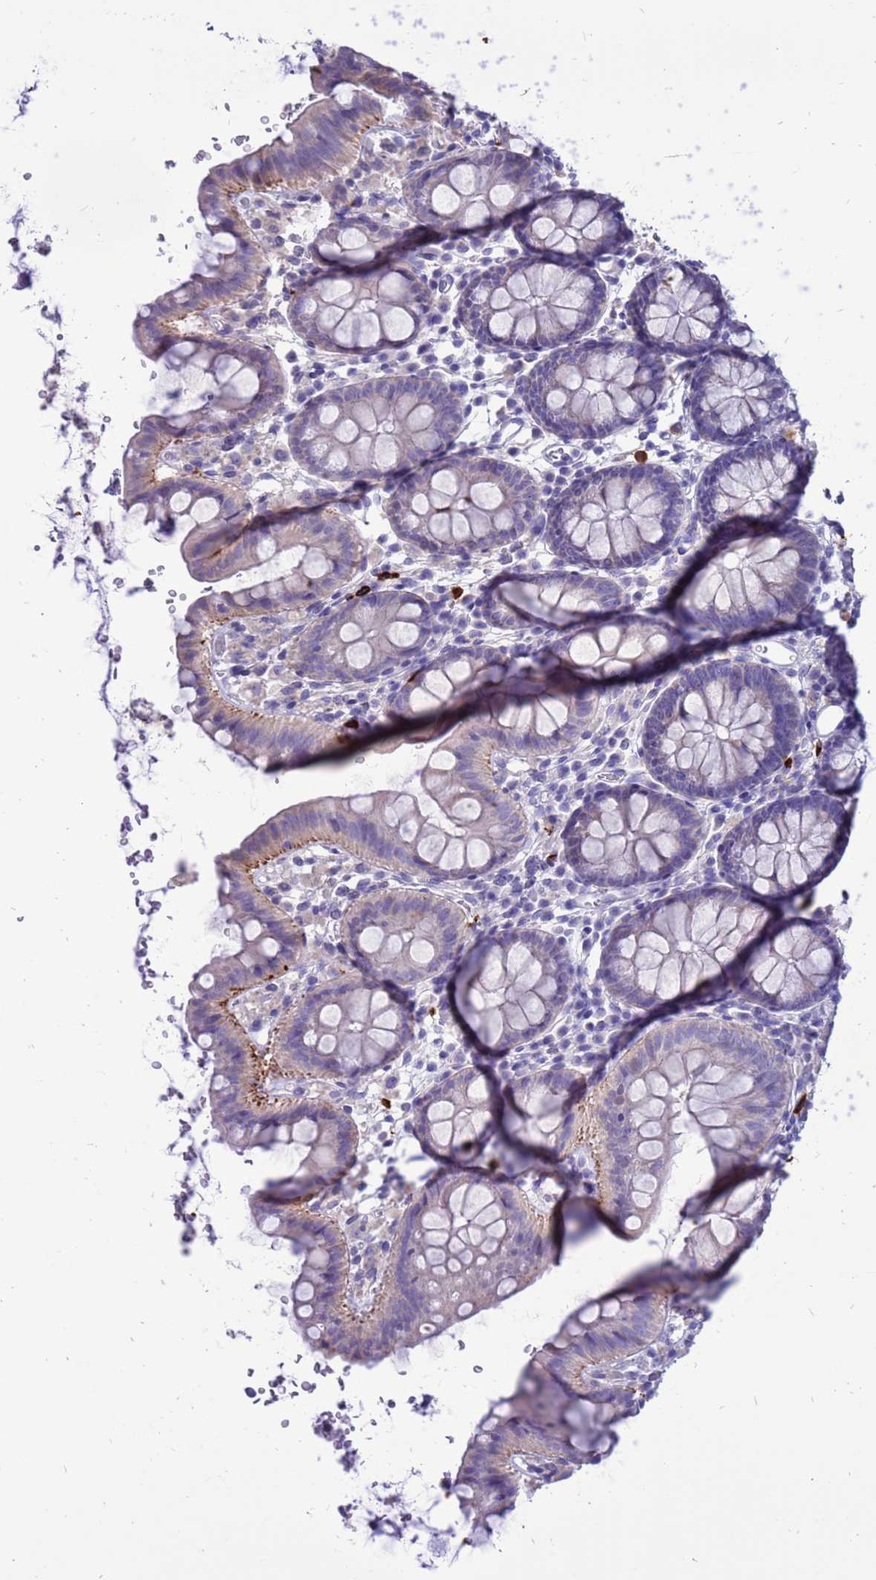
{"staining": {"intensity": "negative", "quantity": "none", "location": "none"}, "tissue": "colon", "cell_type": "Endothelial cells", "image_type": "normal", "snomed": [{"axis": "morphology", "description": "Normal tissue, NOS"}, {"axis": "topography", "description": "Colon"}], "caption": "Micrograph shows no significant protein staining in endothelial cells of normal colon.", "gene": "PDE10A", "patient": {"sex": "male", "age": 75}}